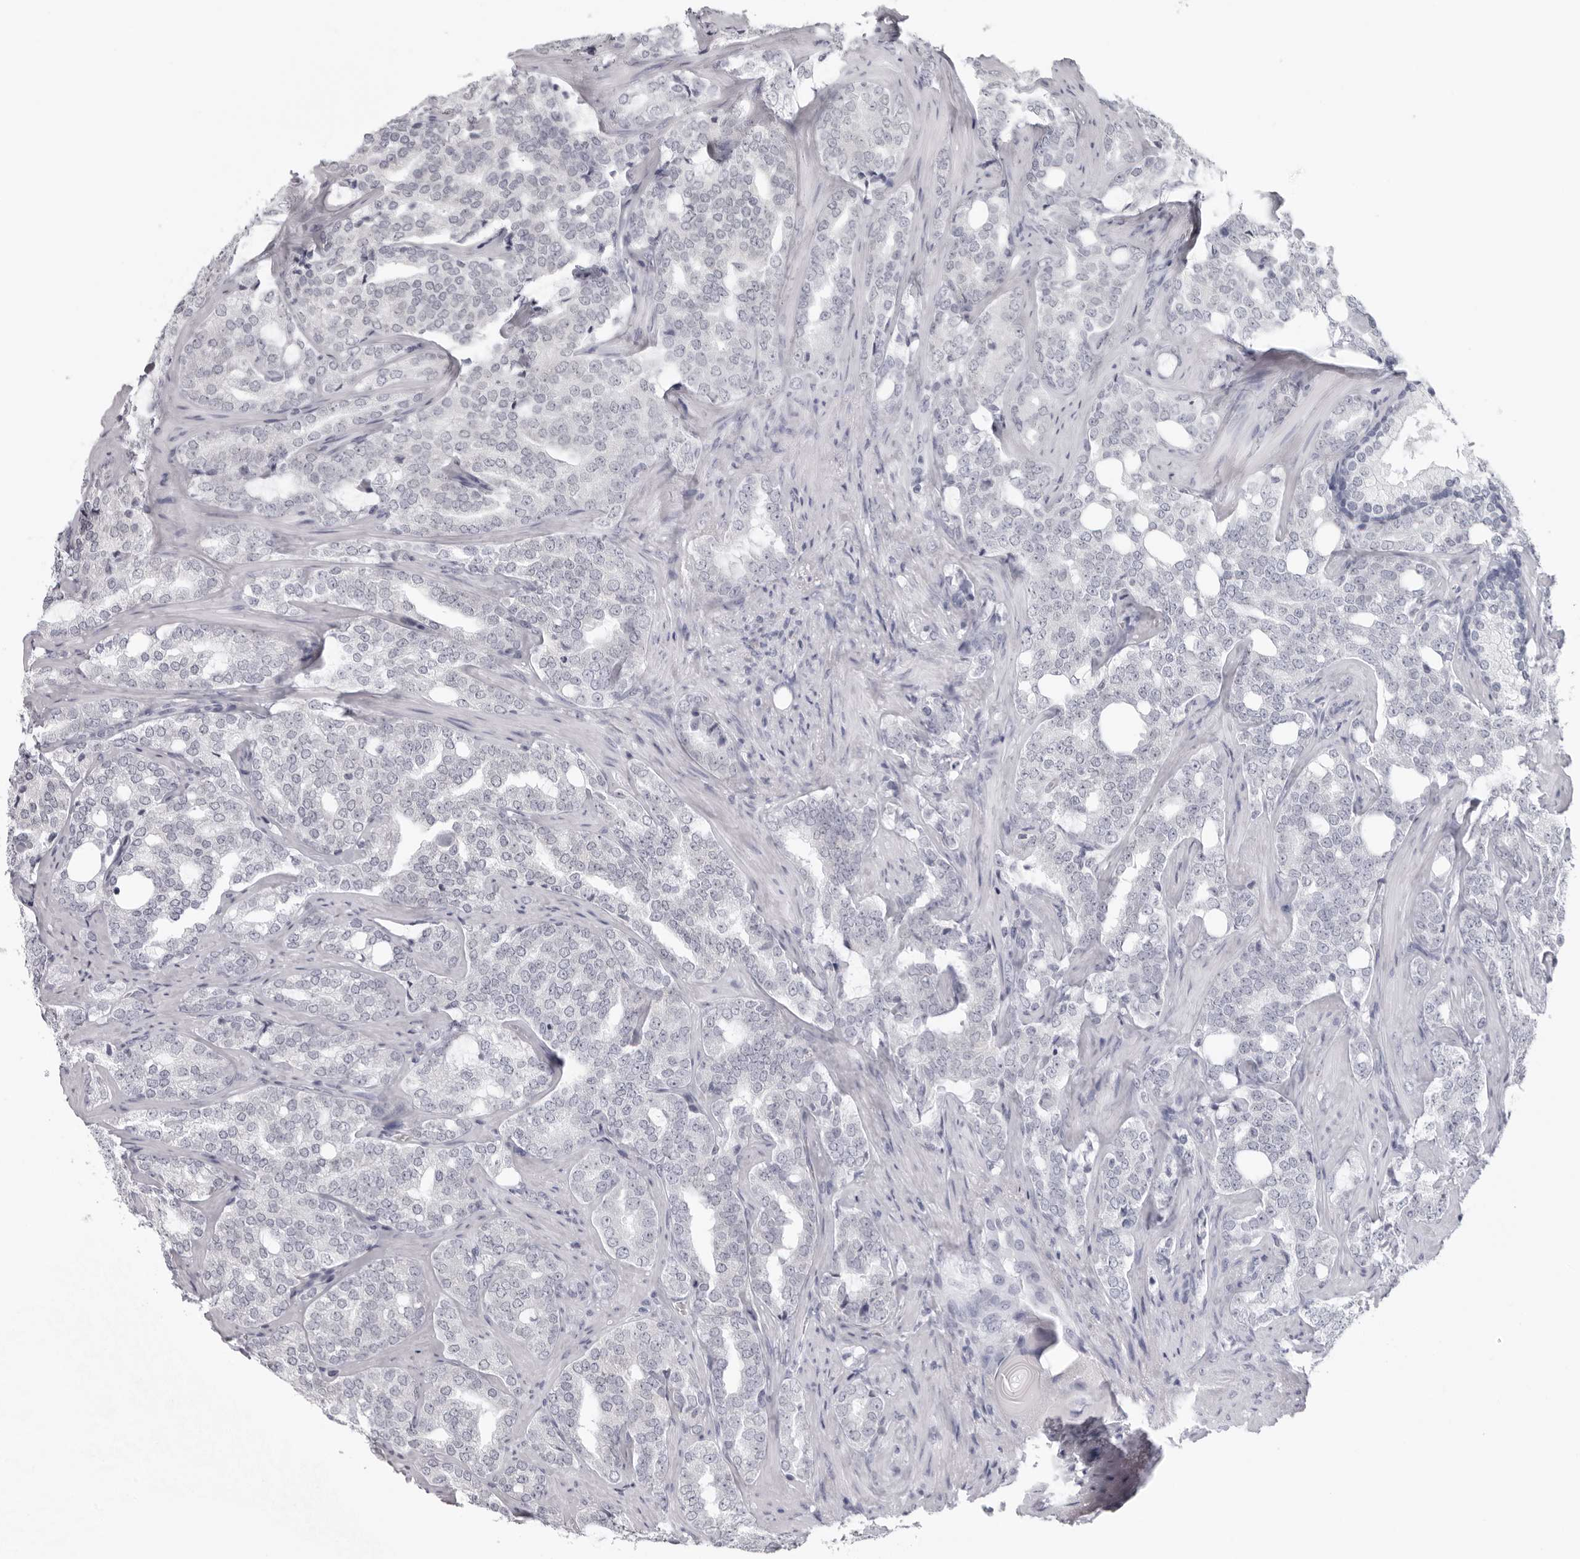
{"staining": {"intensity": "negative", "quantity": "none", "location": "none"}, "tissue": "prostate cancer", "cell_type": "Tumor cells", "image_type": "cancer", "snomed": [{"axis": "morphology", "description": "Adenocarcinoma, High grade"}, {"axis": "topography", "description": "Prostate"}], "caption": "Tumor cells show no significant expression in high-grade adenocarcinoma (prostate).", "gene": "EPB41", "patient": {"sex": "male", "age": 64}}